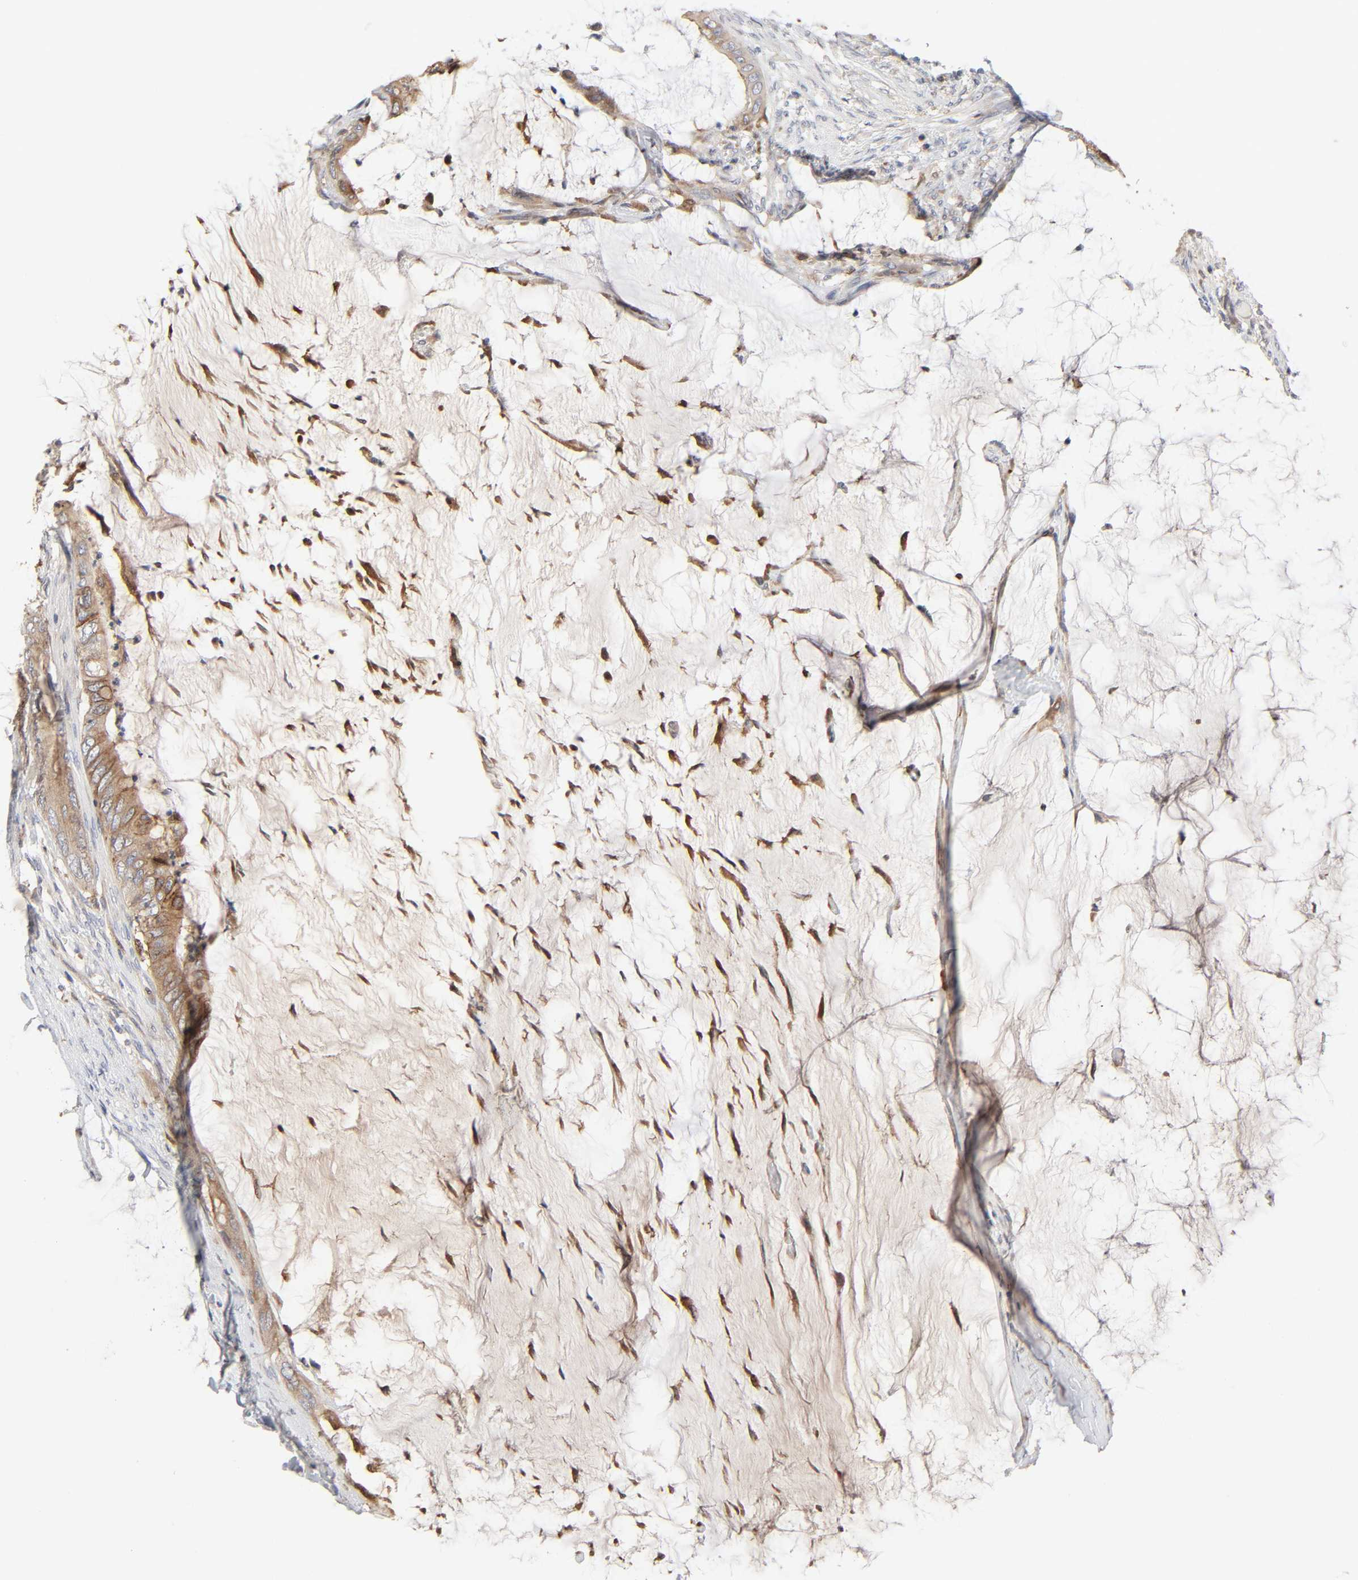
{"staining": {"intensity": "moderate", "quantity": ">75%", "location": "cytoplasmic/membranous"}, "tissue": "colorectal cancer", "cell_type": "Tumor cells", "image_type": "cancer", "snomed": [{"axis": "morphology", "description": "Normal tissue, NOS"}, {"axis": "morphology", "description": "Adenocarcinoma, NOS"}, {"axis": "topography", "description": "Rectum"}, {"axis": "topography", "description": "Peripheral nerve tissue"}], "caption": "Colorectal cancer stained with DAB immunohistochemistry (IHC) demonstrates medium levels of moderate cytoplasmic/membranous staining in about >75% of tumor cells. (brown staining indicates protein expression, while blue staining denotes nuclei).", "gene": "NDRG2", "patient": {"sex": "female", "age": 77}}